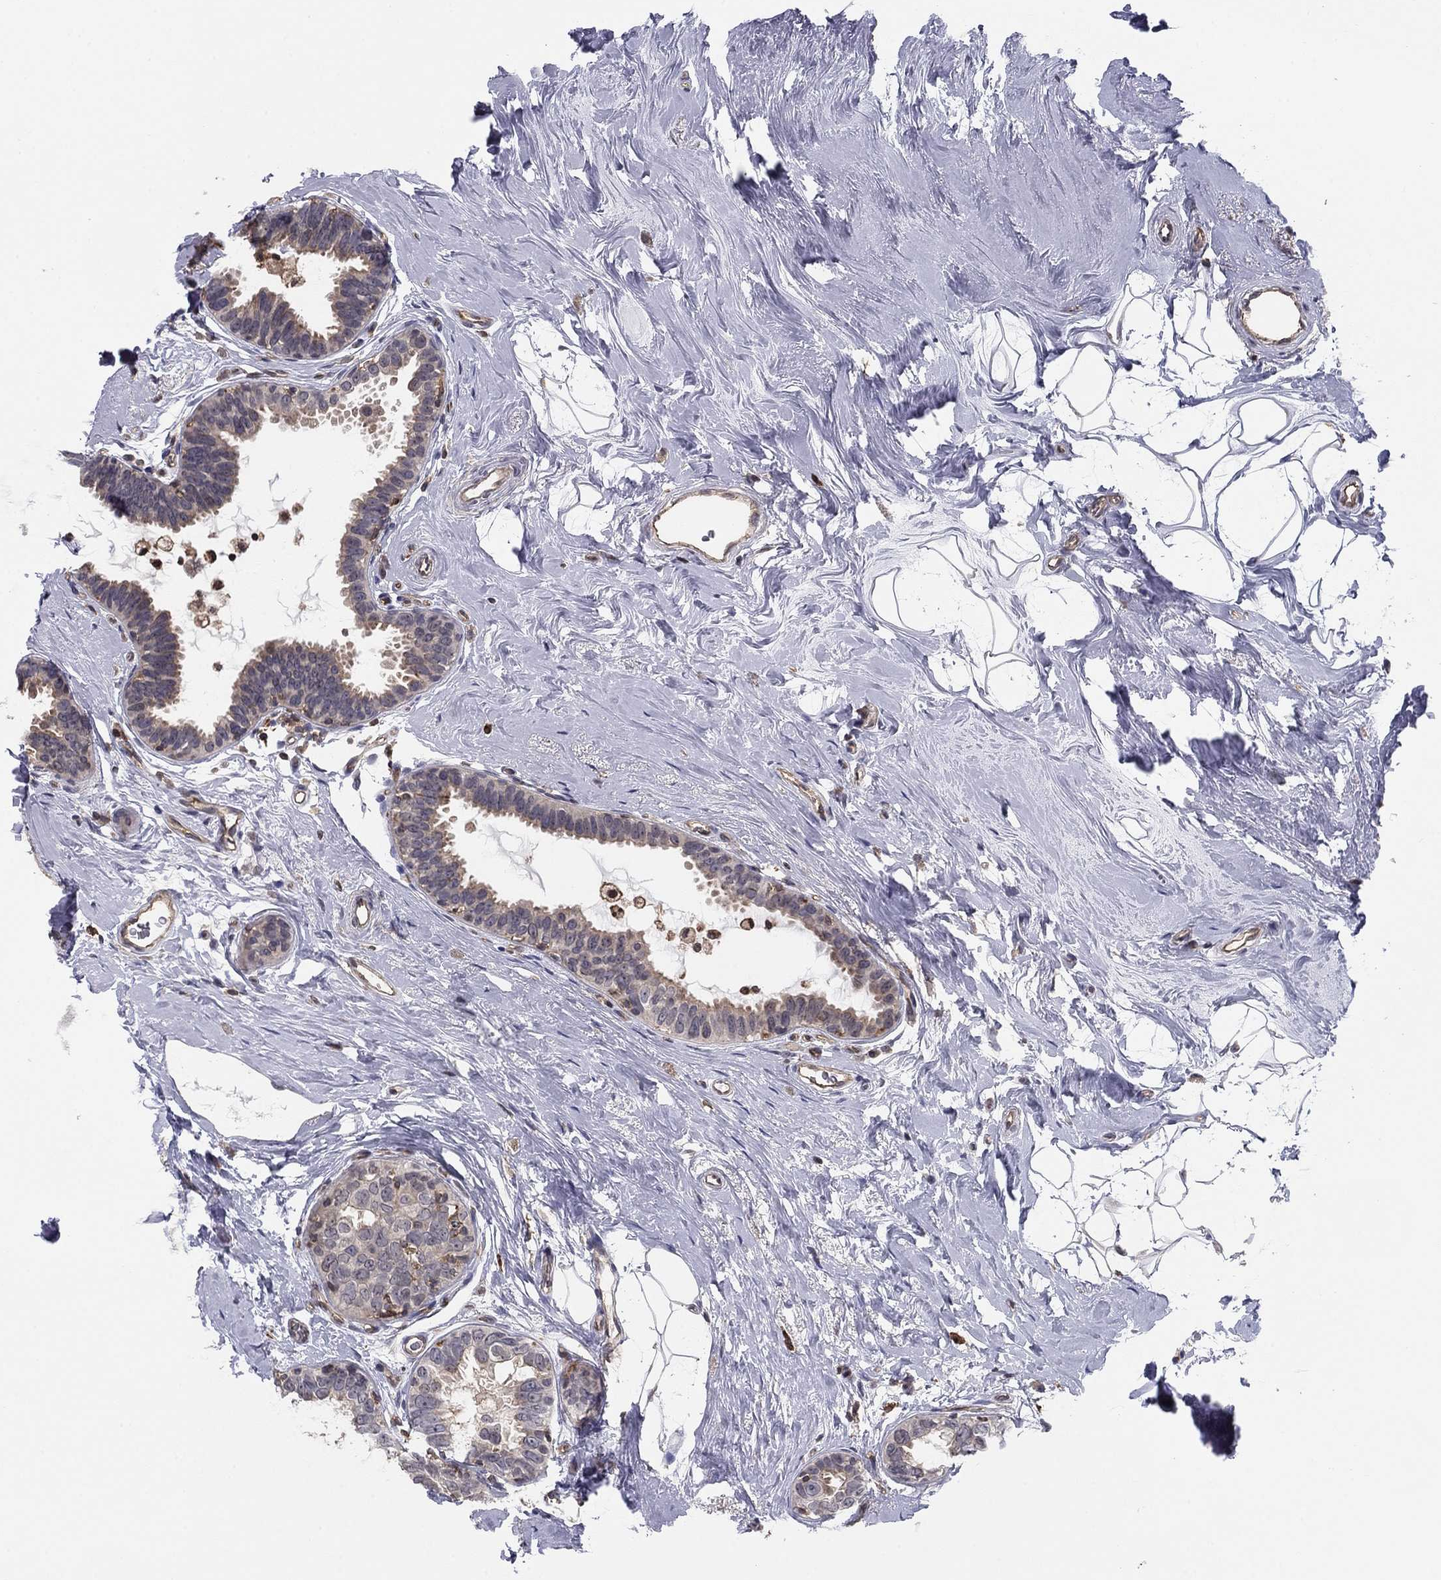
{"staining": {"intensity": "negative", "quantity": "none", "location": "none"}, "tissue": "breast cancer", "cell_type": "Tumor cells", "image_type": "cancer", "snomed": [{"axis": "morphology", "description": "Duct carcinoma"}, {"axis": "topography", "description": "Breast"}], "caption": "Tumor cells are negative for protein expression in human intraductal carcinoma (breast). Brightfield microscopy of immunohistochemistry (IHC) stained with DAB (3,3'-diaminobenzidine) (brown) and hematoxylin (blue), captured at high magnification.", "gene": "PLCB2", "patient": {"sex": "female", "age": 55}}